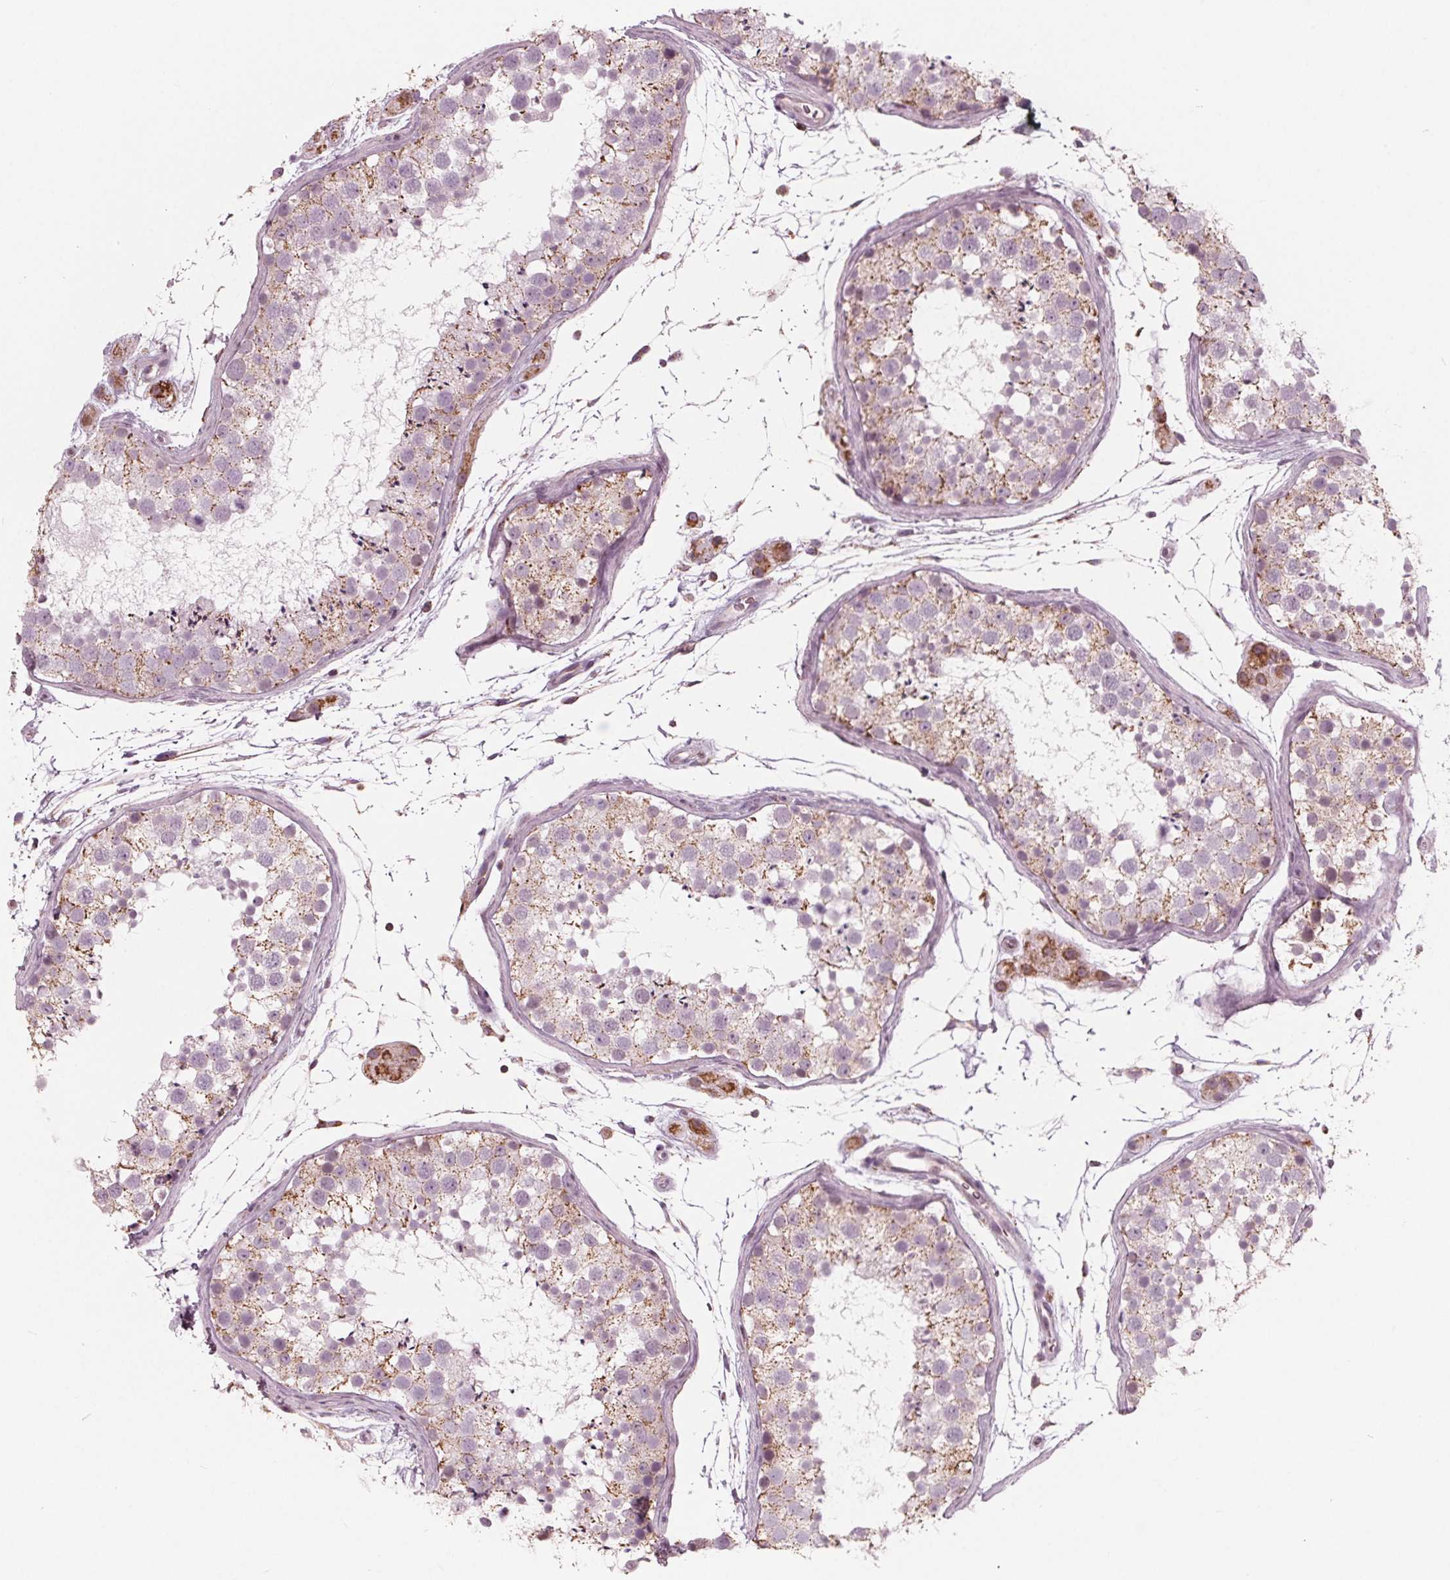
{"staining": {"intensity": "moderate", "quantity": "<25%", "location": "cytoplasmic/membranous"}, "tissue": "testis", "cell_type": "Cells in seminiferous ducts", "image_type": "normal", "snomed": [{"axis": "morphology", "description": "Normal tissue, NOS"}, {"axis": "topography", "description": "Testis"}], "caption": "Cells in seminiferous ducts show low levels of moderate cytoplasmic/membranous expression in approximately <25% of cells in benign human testis. (Brightfield microscopy of DAB IHC at high magnification).", "gene": "DCAF4L2", "patient": {"sex": "male", "age": 41}}